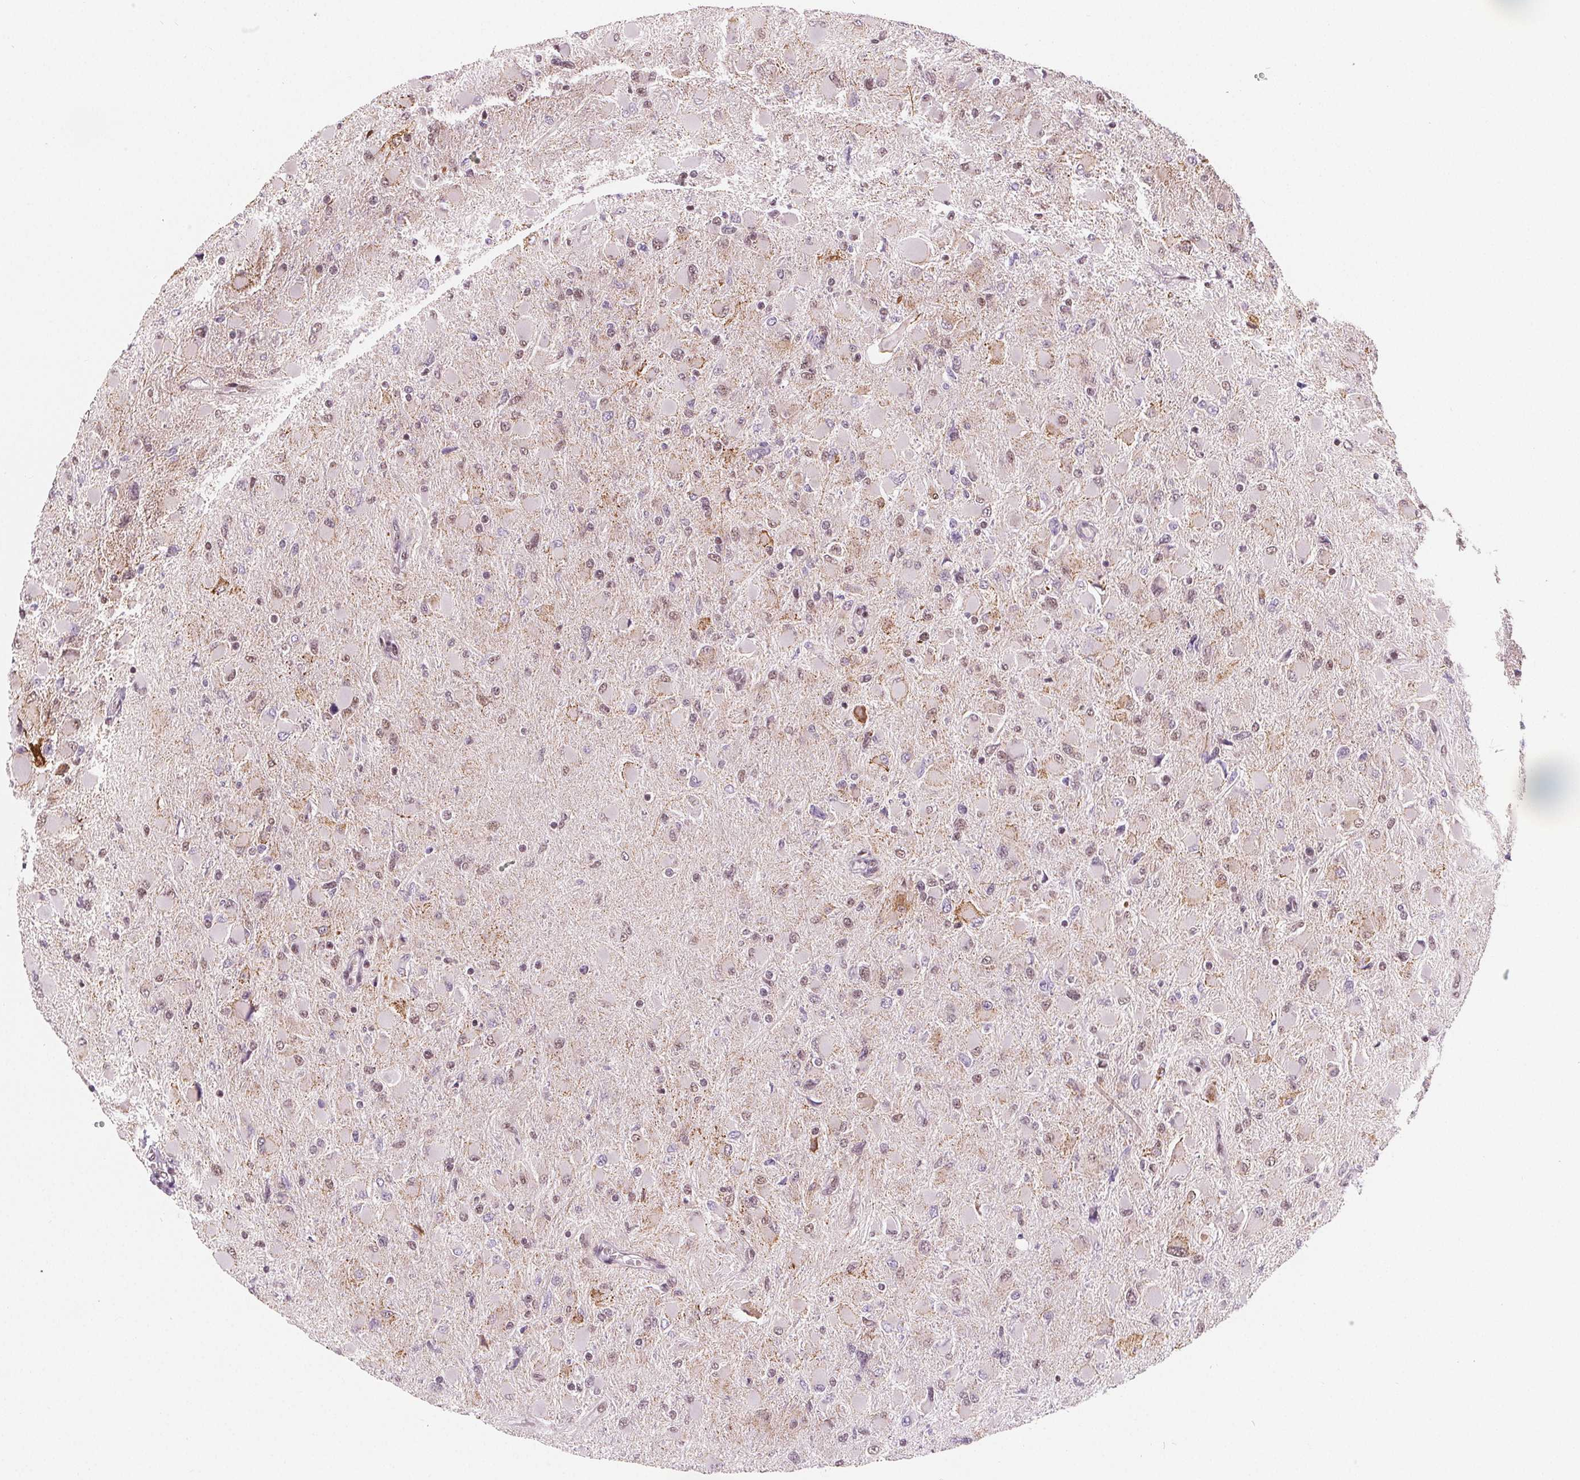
{"staining": {"intensity": "moderate", "quantity": "<25%", "location": "nuclear"}, "tissue": "glioma", "cell_type": "Tumor cells", "image_type": "cancer", "snomed": [{"axis": "morphology", "description": "Glioma, malignant, High grade"}, {"axis": "topography", "description": "Cerebral cortex"}], "caption": "Malignant glioma (high-grade) tissue demonstrates moderate nuclear positivity in about <25% of tumor cells", "gene": "DPM2", "patient": {"sex": "female", "age": 36}}